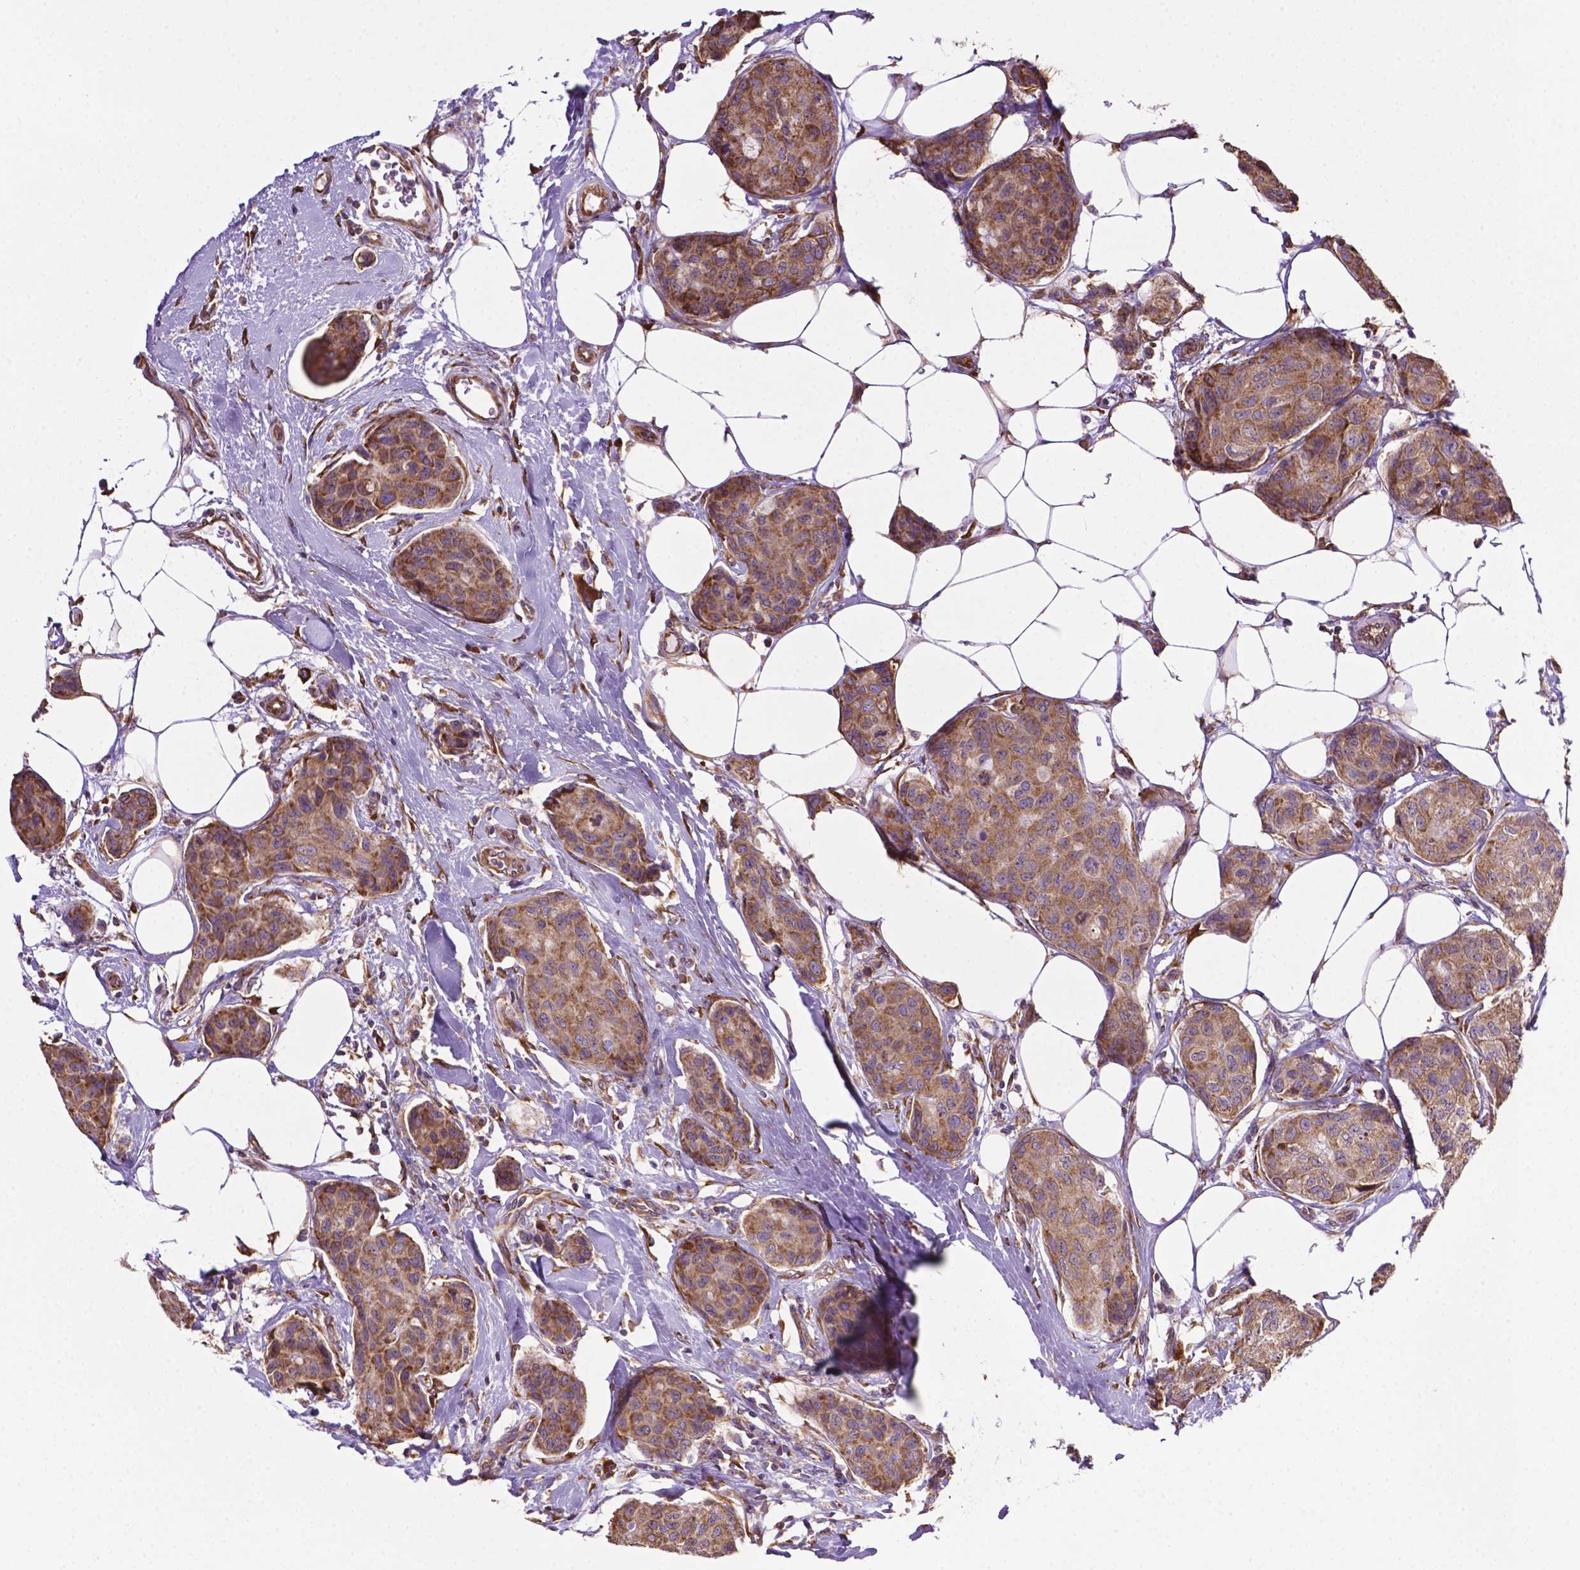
{"staining": {"intensity": "moderate", "quantity": ">75%", "location": "cytoplasmic/membranous"}, "tissue": "breast cancer", "cell_type": "Tumor cells", "image_type": "cancer", "snomed": [{"axis": "morphology", "description": "Duct carcinoma"}, {"axis": "topography", "description": "Breast"}], "caption": "Immunohistochemical staining of human breast cancer reveals medium levels of moderate cytoplasmic/membranous expression in approximately >75% of tumor cells.", "gene": "RPL29", "patient": {"sex": "female", "age": 80}}